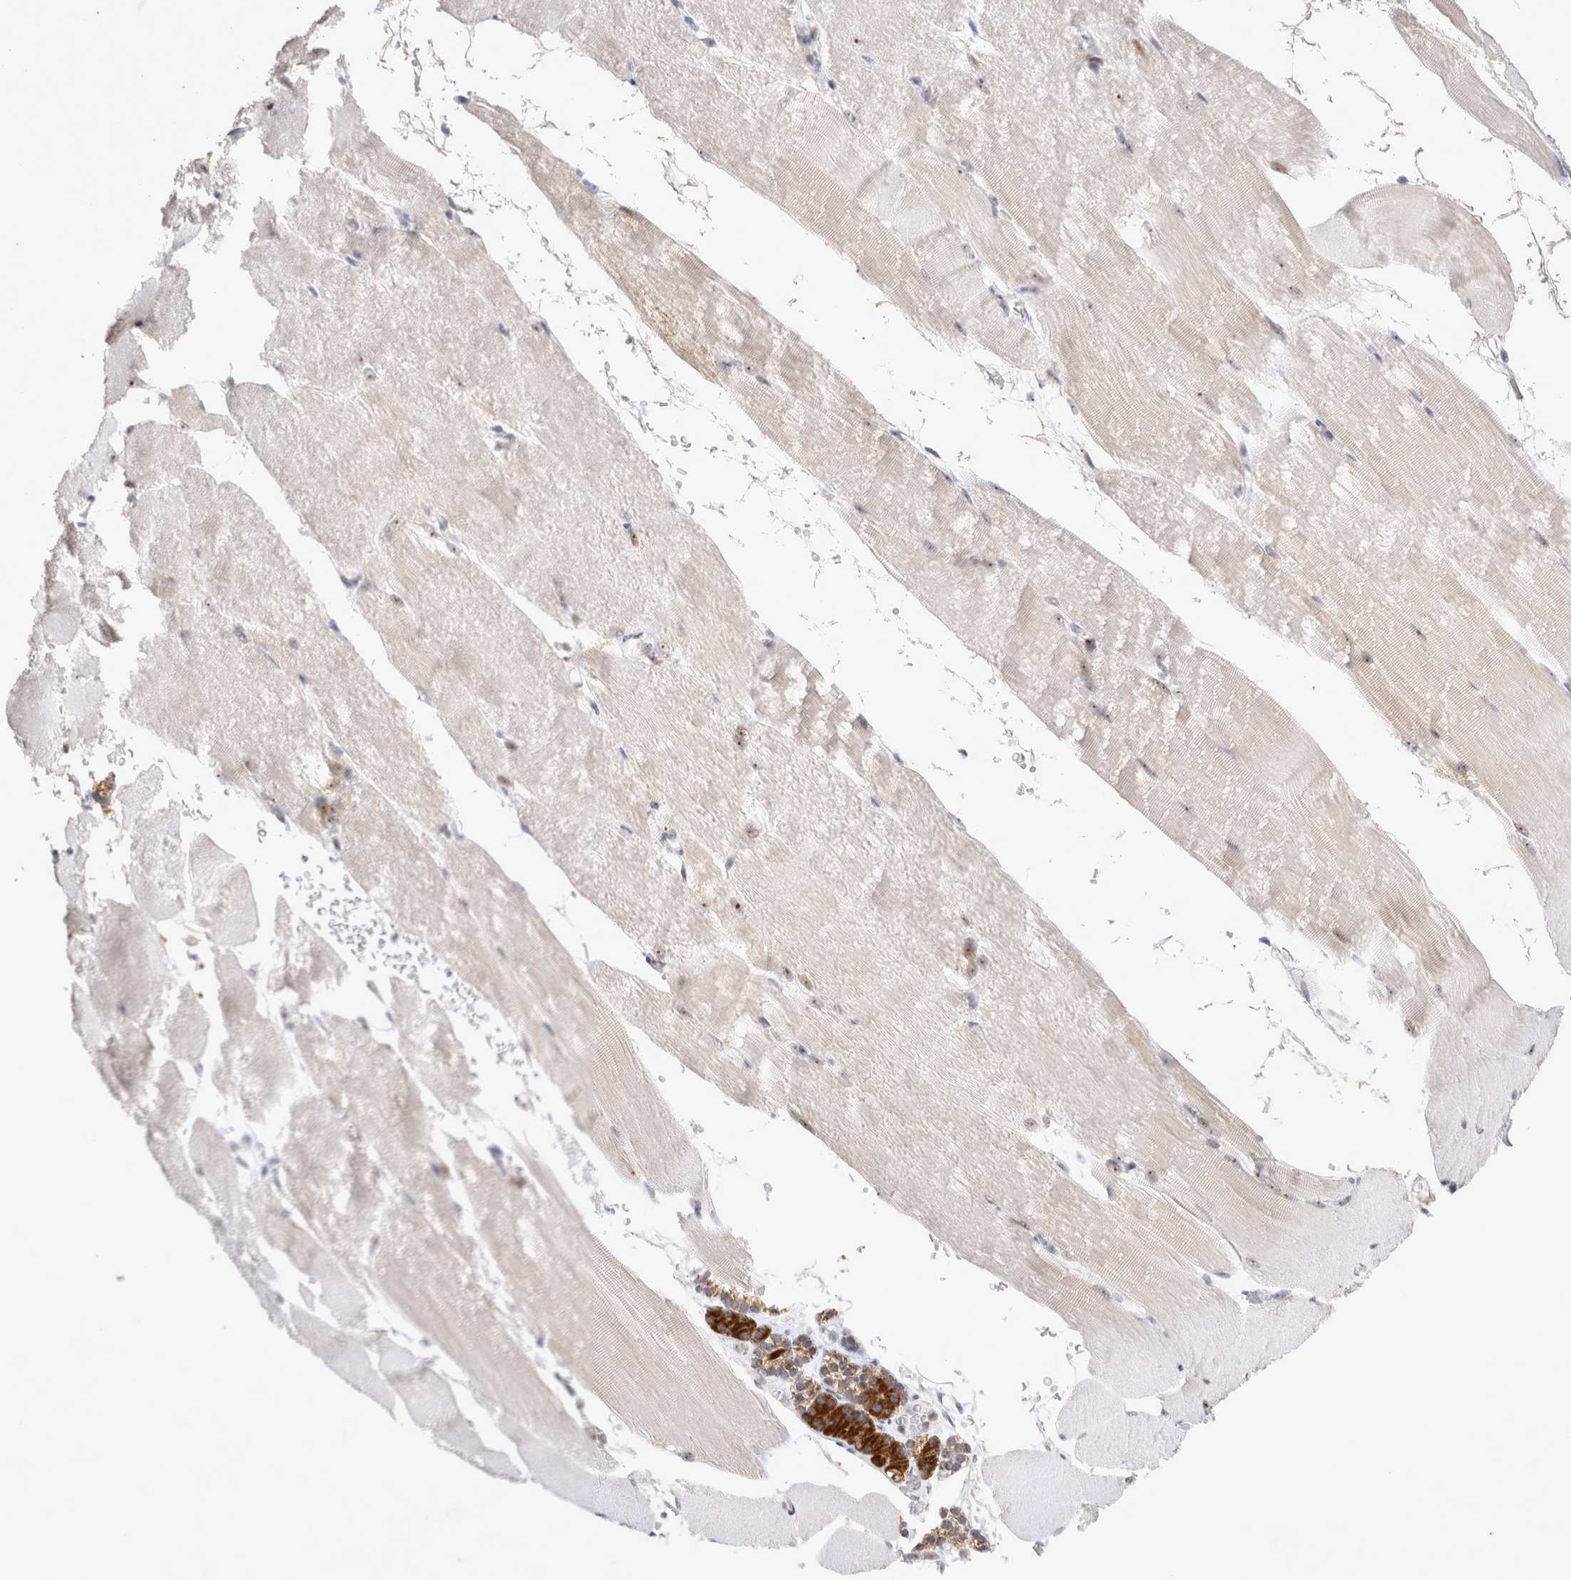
{"staining": {"intensity": "moderate", "quantity": ">75%", "location": "nuclear"}, "tissue": "skeletal muscle", "cell_type": "Myocytes", "image_type": "normal", "snomed": [{"axis": "morphology", "description": "Normal tissue, NOS"}, {"axis": "topography", "description": "Skeletal muscle"}, {"axis": "topography", "description": "Parathyroid gland"}], "caption": "This image displays IHC staining of unremarkable human skeletal muscle, with medium moderate nuclear expression in about >75% of myocytes.", "gene": "MRPL37", "patient": {"sex": "female", "age": 37}}